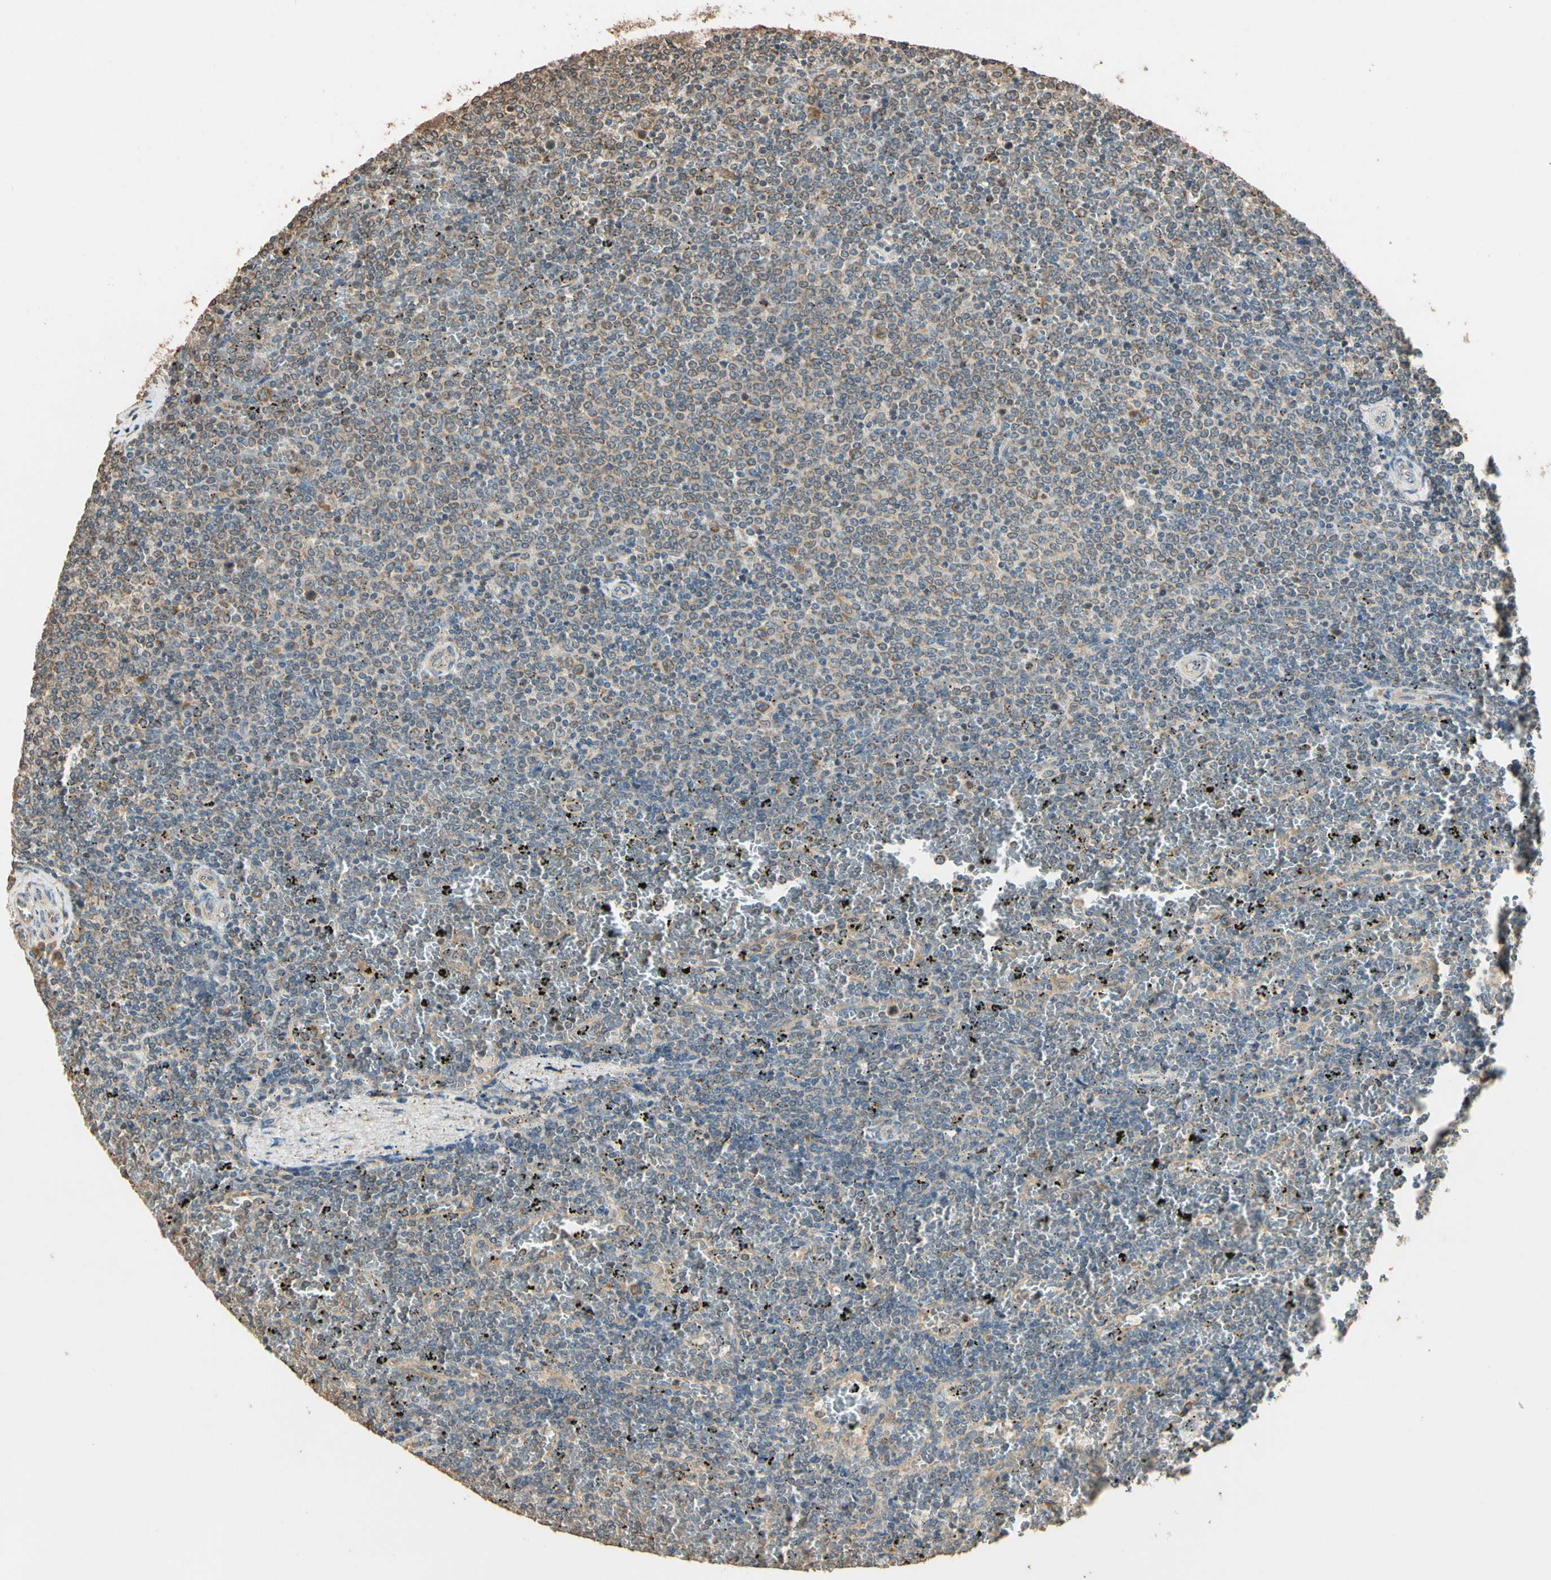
{"staining": {"intensity": "weak", "quantity": "25%-75%", "location": "cytoplasmic/membranous"}, "tissue": "lymphoma", "cell_type": "Tumor cells", "image_type": "cancer", "snomed": [{"axis": "morphology", "description": "Malignant lymphoma, non-Hodgkin's type, Low grade"}, {"axis": "topography", "description": "Spleen"}], "caption": "Immunohistochemical staining of malignant lymphoma, non-Hodgkin's type (low-grade) exhibits low levels of weak cytoplasmic/membranous staining in approximately 25%-75% of tumor cells. (IHC, brightfield microscopy, high magnification).", "gene": "STX18", "patient": {"sex": "female", "age": 77}}